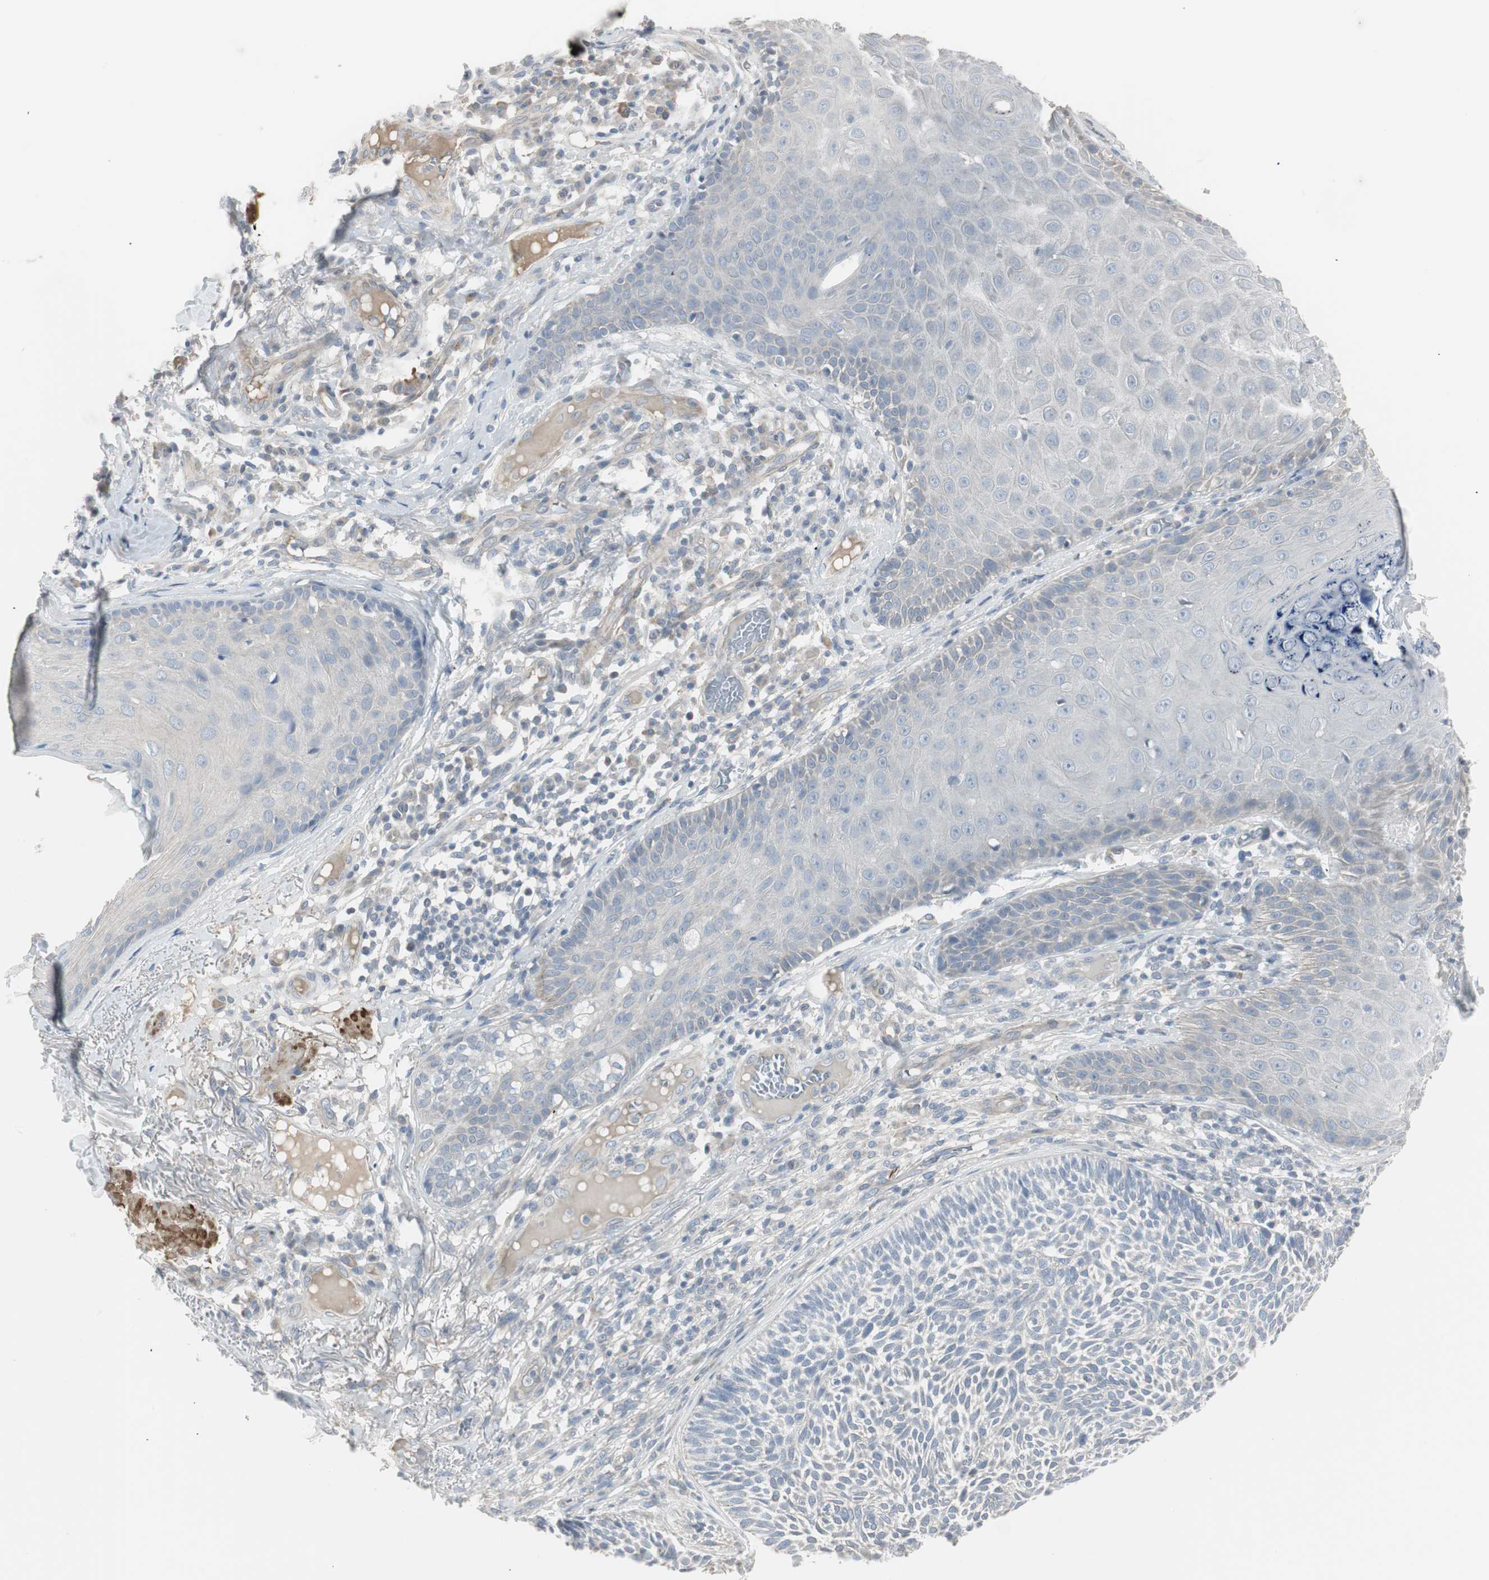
{"staining": {"intensity": "negative", "quantity": "none", "location": "none"}, "tissue": "skin cancer", "cell_type": "Tumor cells", "image_type": "cancer", "snomed": [{"axis": "morphology", "description": "Normal tissue, NOS"}, {"axis": "morphology", "description": "Basal cell carcinoma"}, {"axis": "topography", "description": "Skin"}], "caption": "This is an IHC image of basal cell carcinoma (skin). There is no positivity in tumor cells.", "gene": "DMPK", "patient": {"sex": "male", "age": 52}}